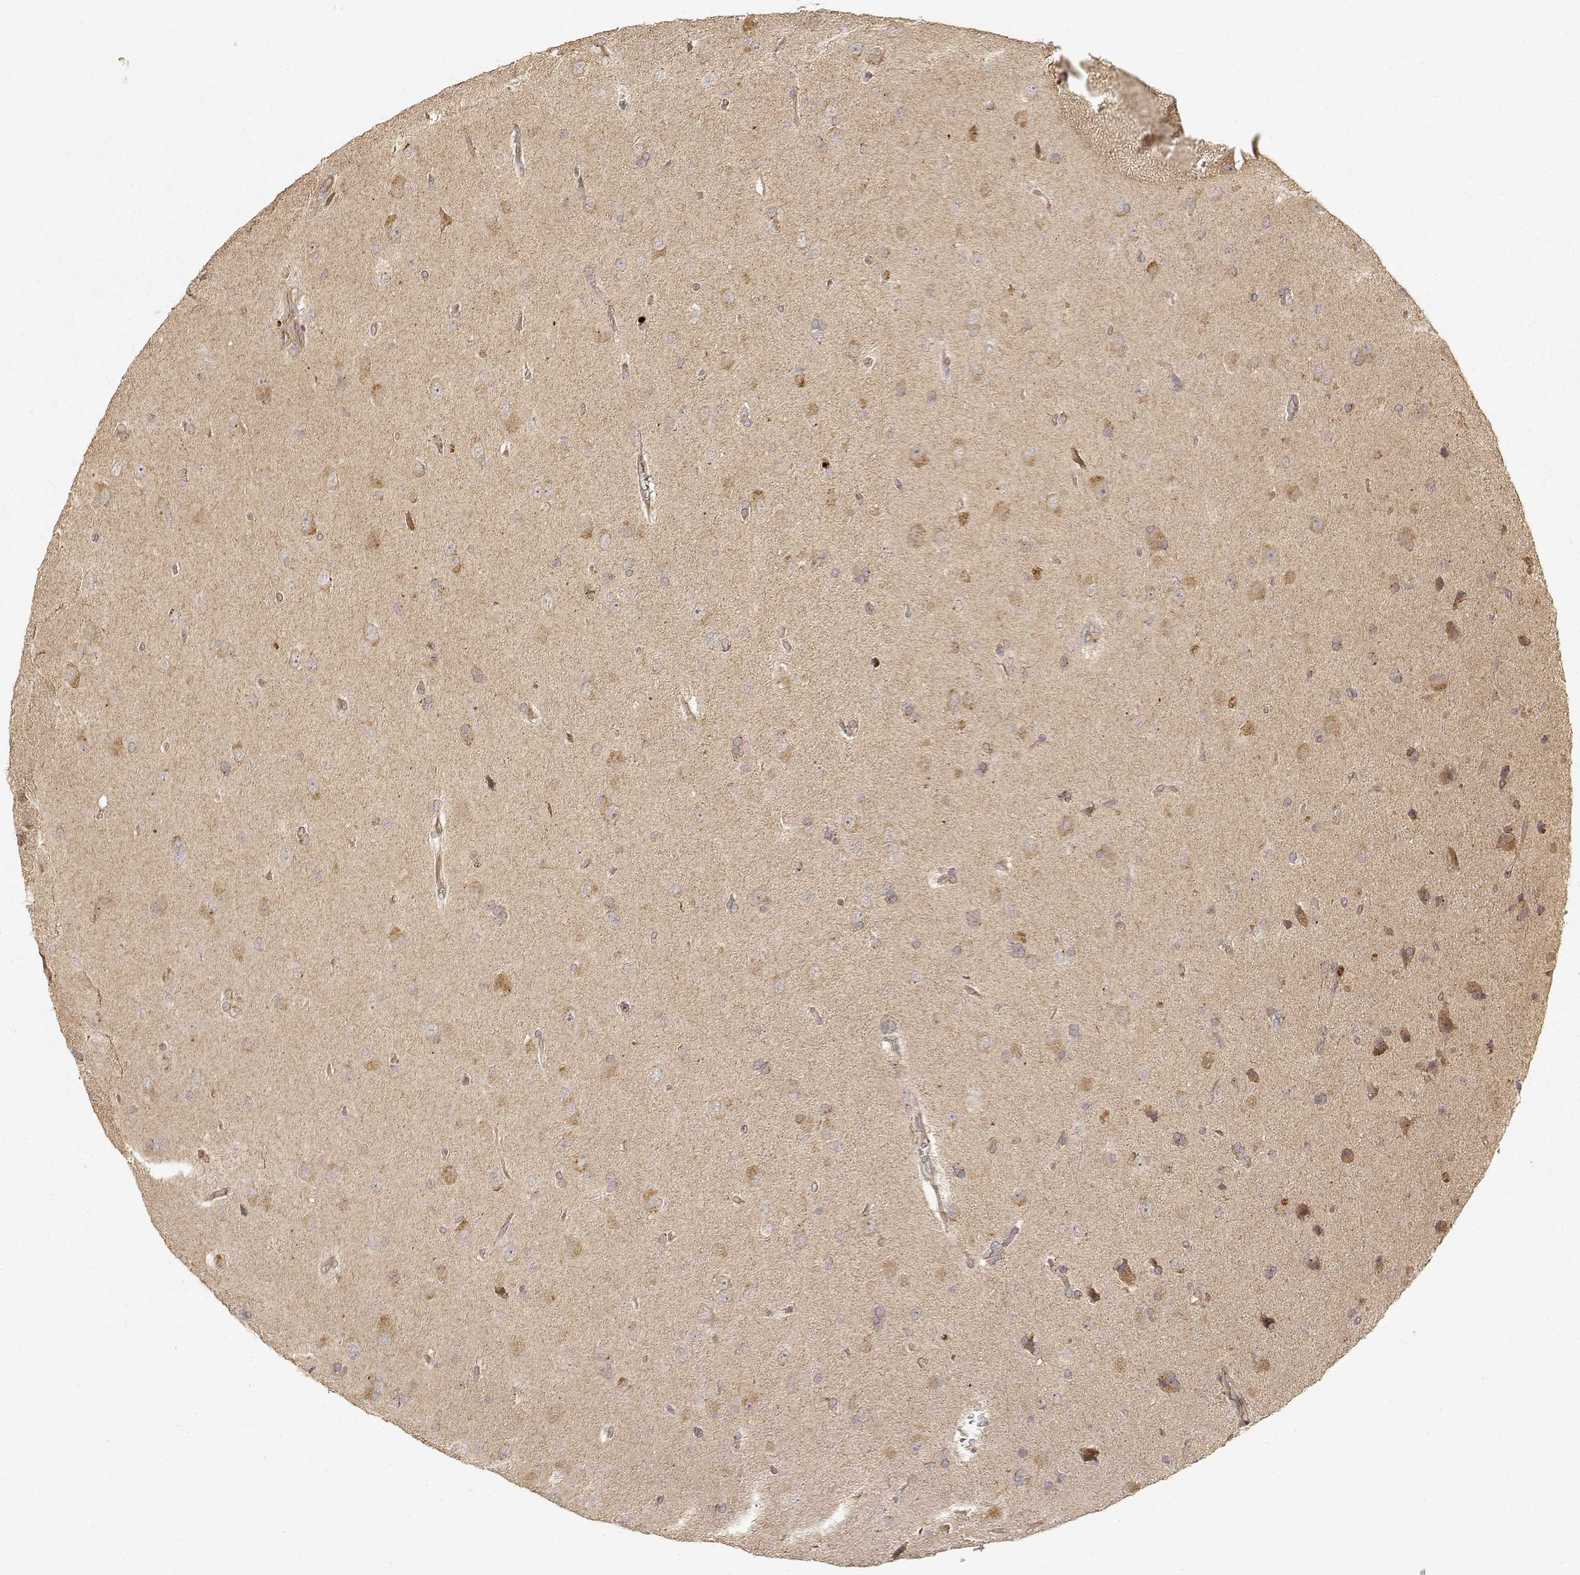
{"staining": {"intensity": "moderate", "quantity": ">75%", "location": "cytoplasmic/membranous"}, "tissue": "glioma", "cell_type": "Tumor cells", "image_type": "cancer", "snomed": [{"axis": "morphology", "description": "Glioma, malignant, Low grade"}, {"axis": "topography", "description": "Brain"}], "caption": "DAB immunohistochemical staining of glioma displays moderate cytoplasmic/membranous protein staining in approximately >75% of tumor cells.", "gene": "CDK5RAP2", "patient": {"sex": "male", "age": 58}}